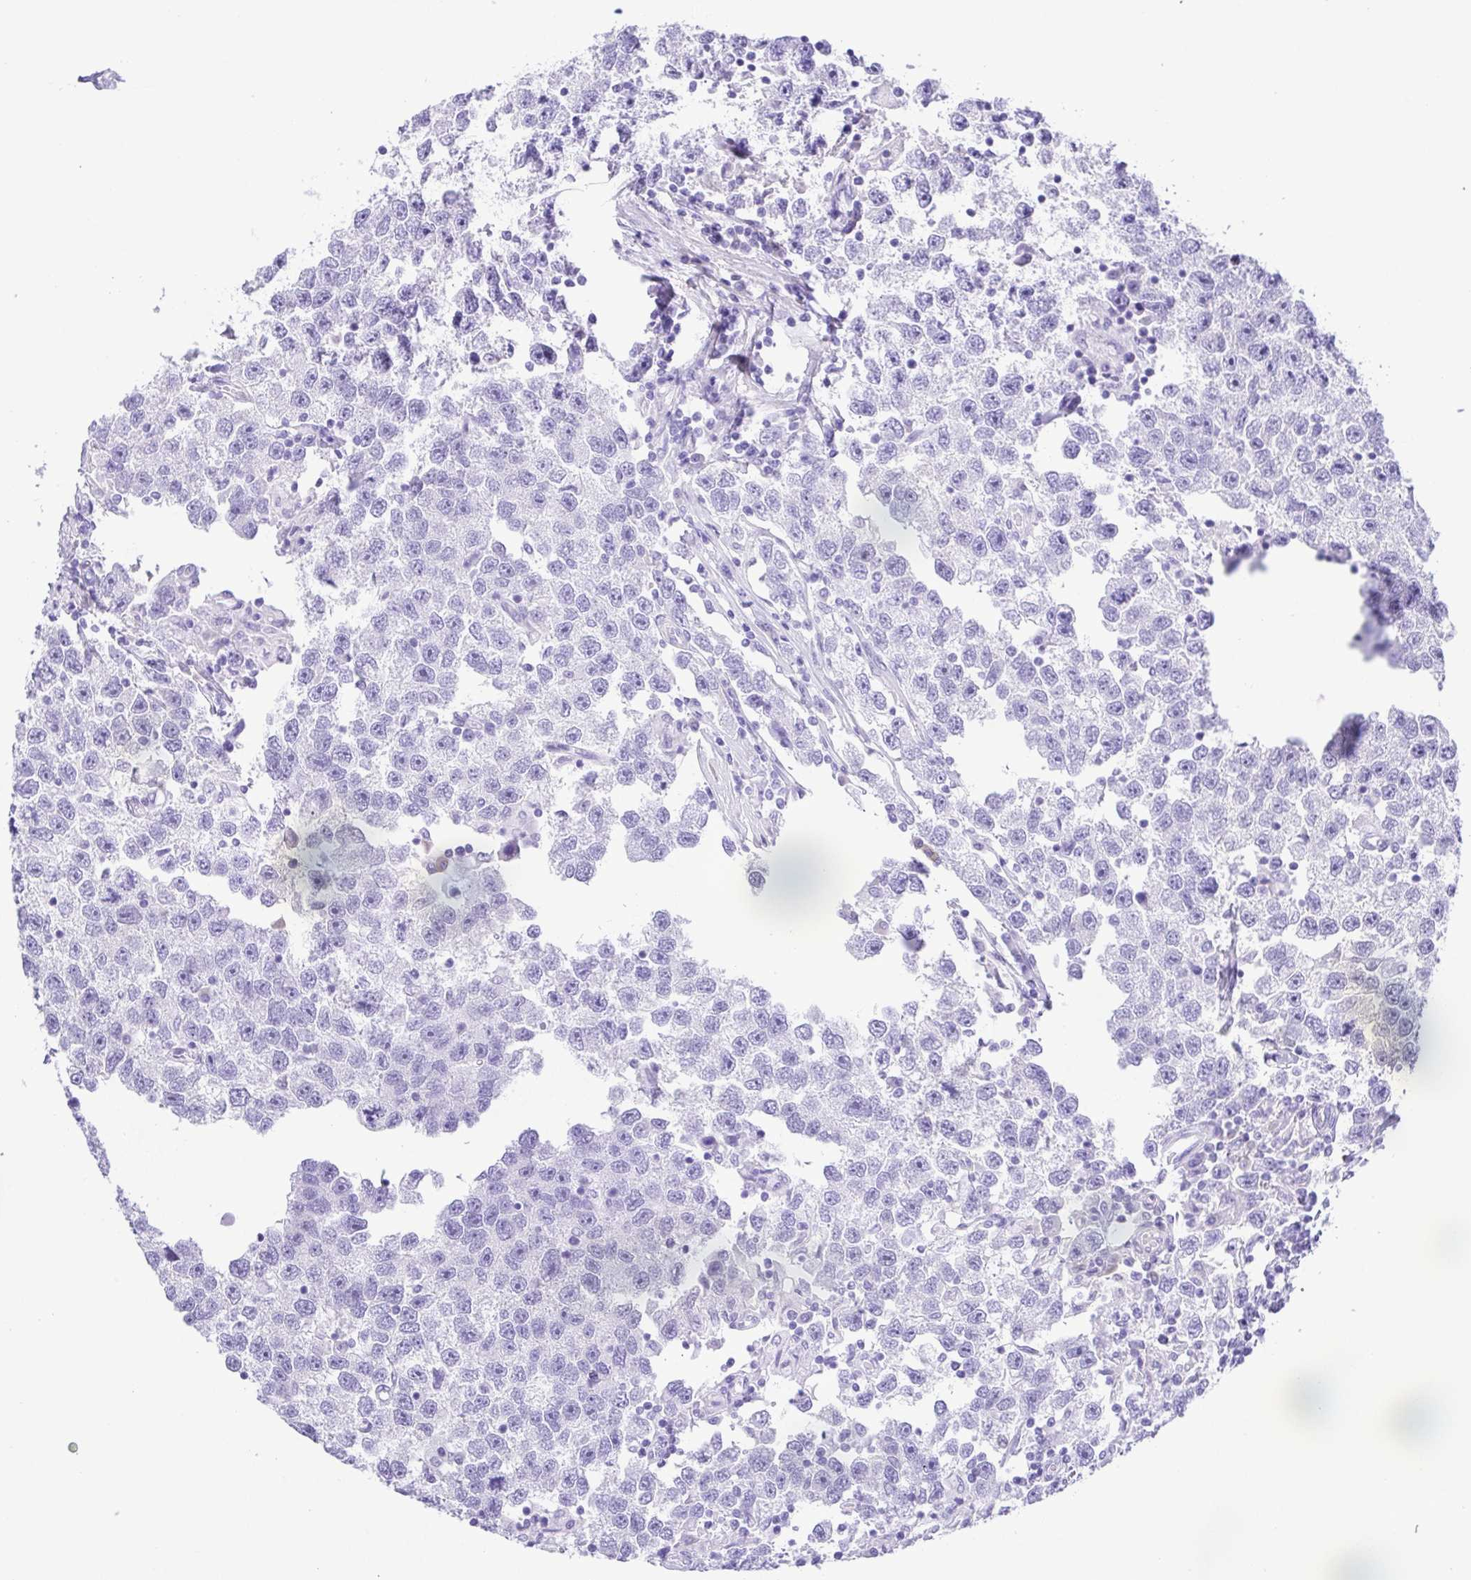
{"staining": {"intensity": "negative", "quantity": "none", "location": "none"}, "tissue": "testis cancer", "cell_type": "Tumor cells", "image_type": "cancer", "snomed": [{"axis": "morphology", "description": "Seminoma, NOS"}, {"axis": "topography", "description": "Testis"}], "caption": "A histopathology image of human seminoma (testis) is negative for staining in tumor cells.", "gene": "PAK3", "patient": {"sex": "male", "age": 26}}